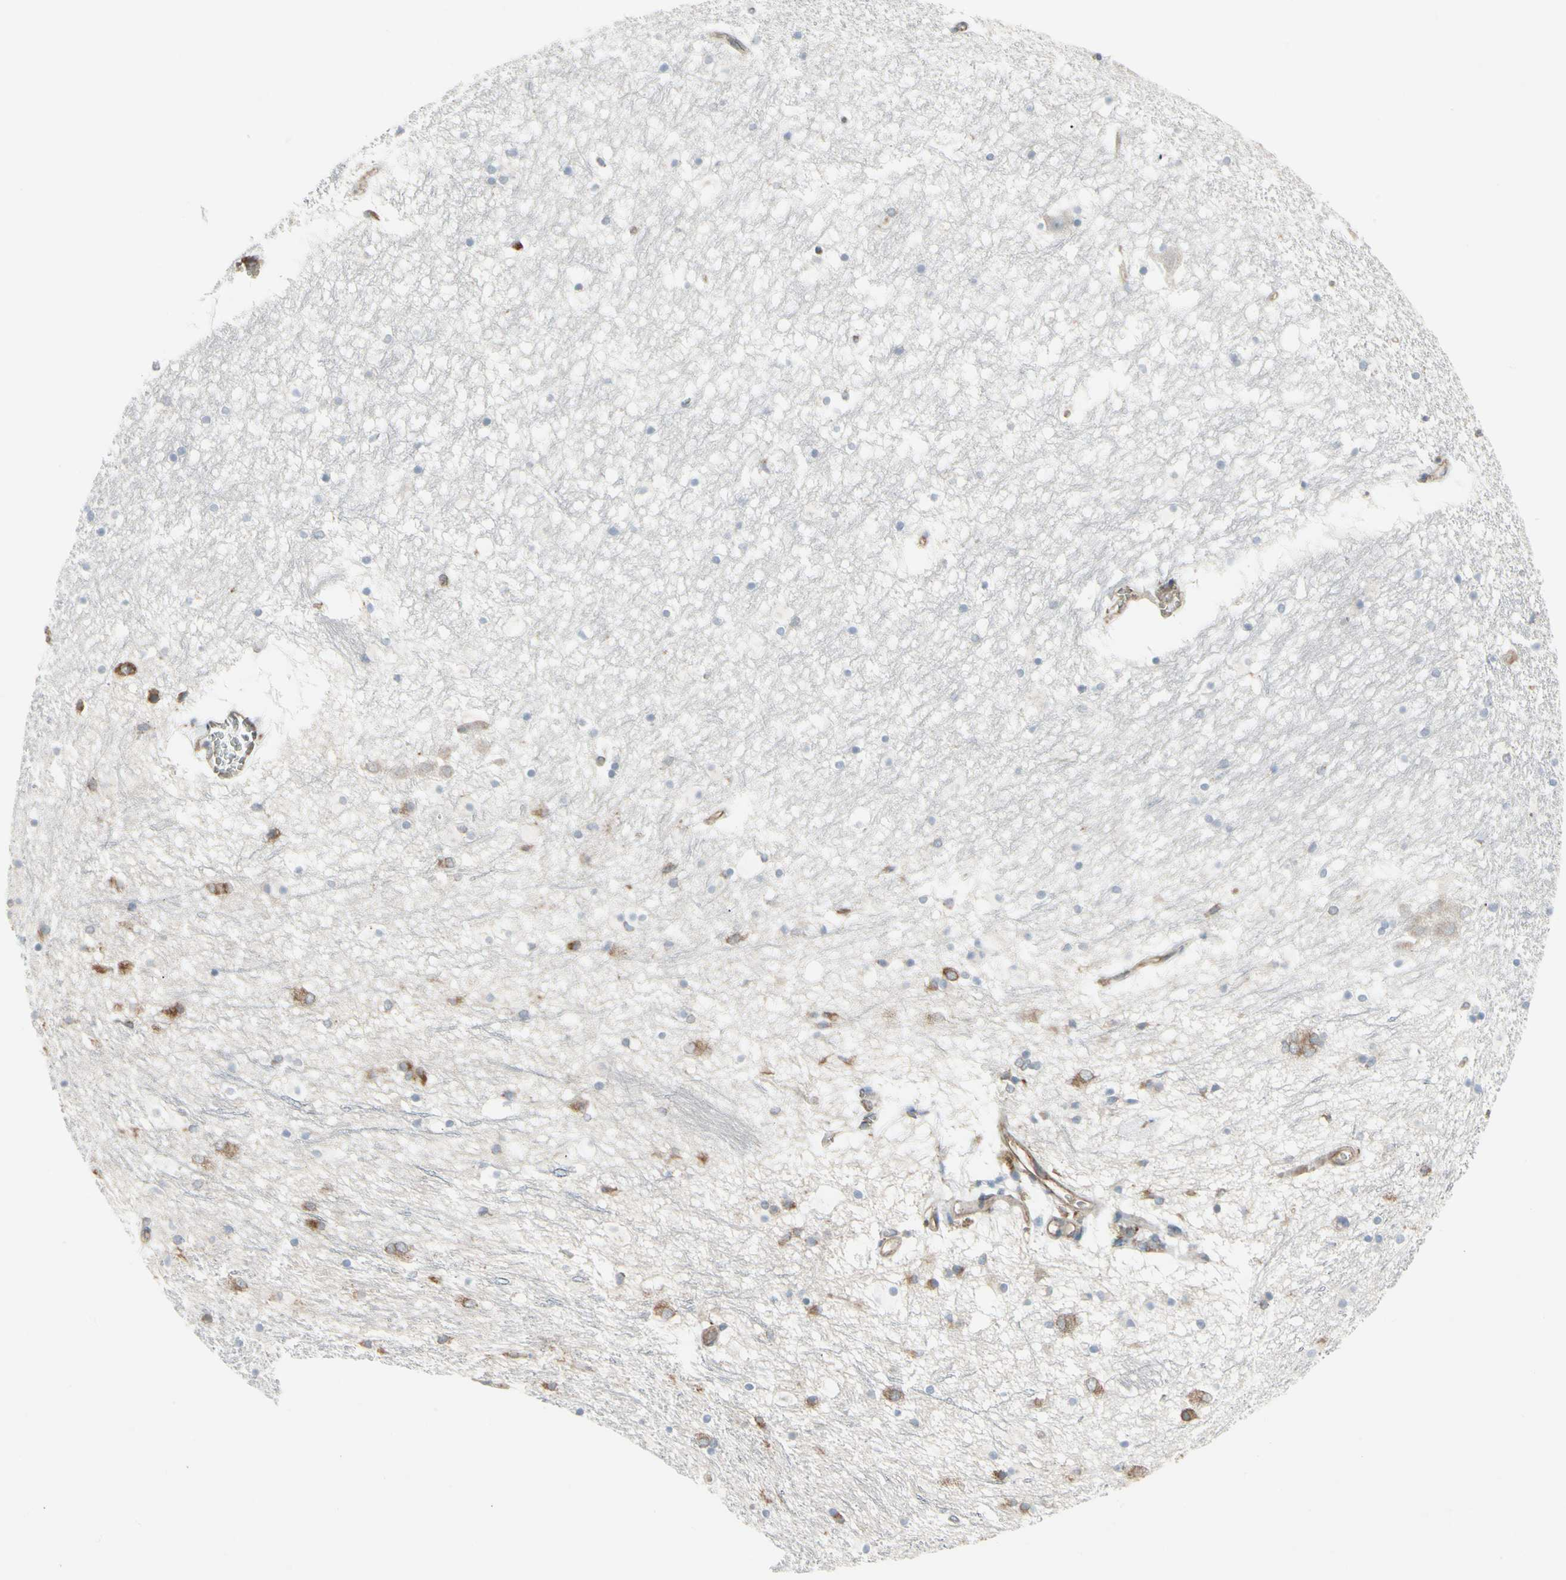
{"staining": {"intensity": "negative", "quantity": "none", "location": "none"}, "tissue": "hippocampus", "cell_type": "Glial cells", "image_type": "normal", "snomed": [{"axis": "morphology", "description": "Normal tissue, NOS"}, {"axis": "topography", "description": "Hippocampus"}], "caption": "Glial cells are negative for protein expression in unremarkable human hippocampus. (Stains: DAB (3,3'-diaminobenzidine) immunohistochemistry with hematoxylin counter stain, Microscopy: brightfield microscopy at high magnification).", "gene": "FNDC3A", "patient": {"sex": "male", "age": 45}}